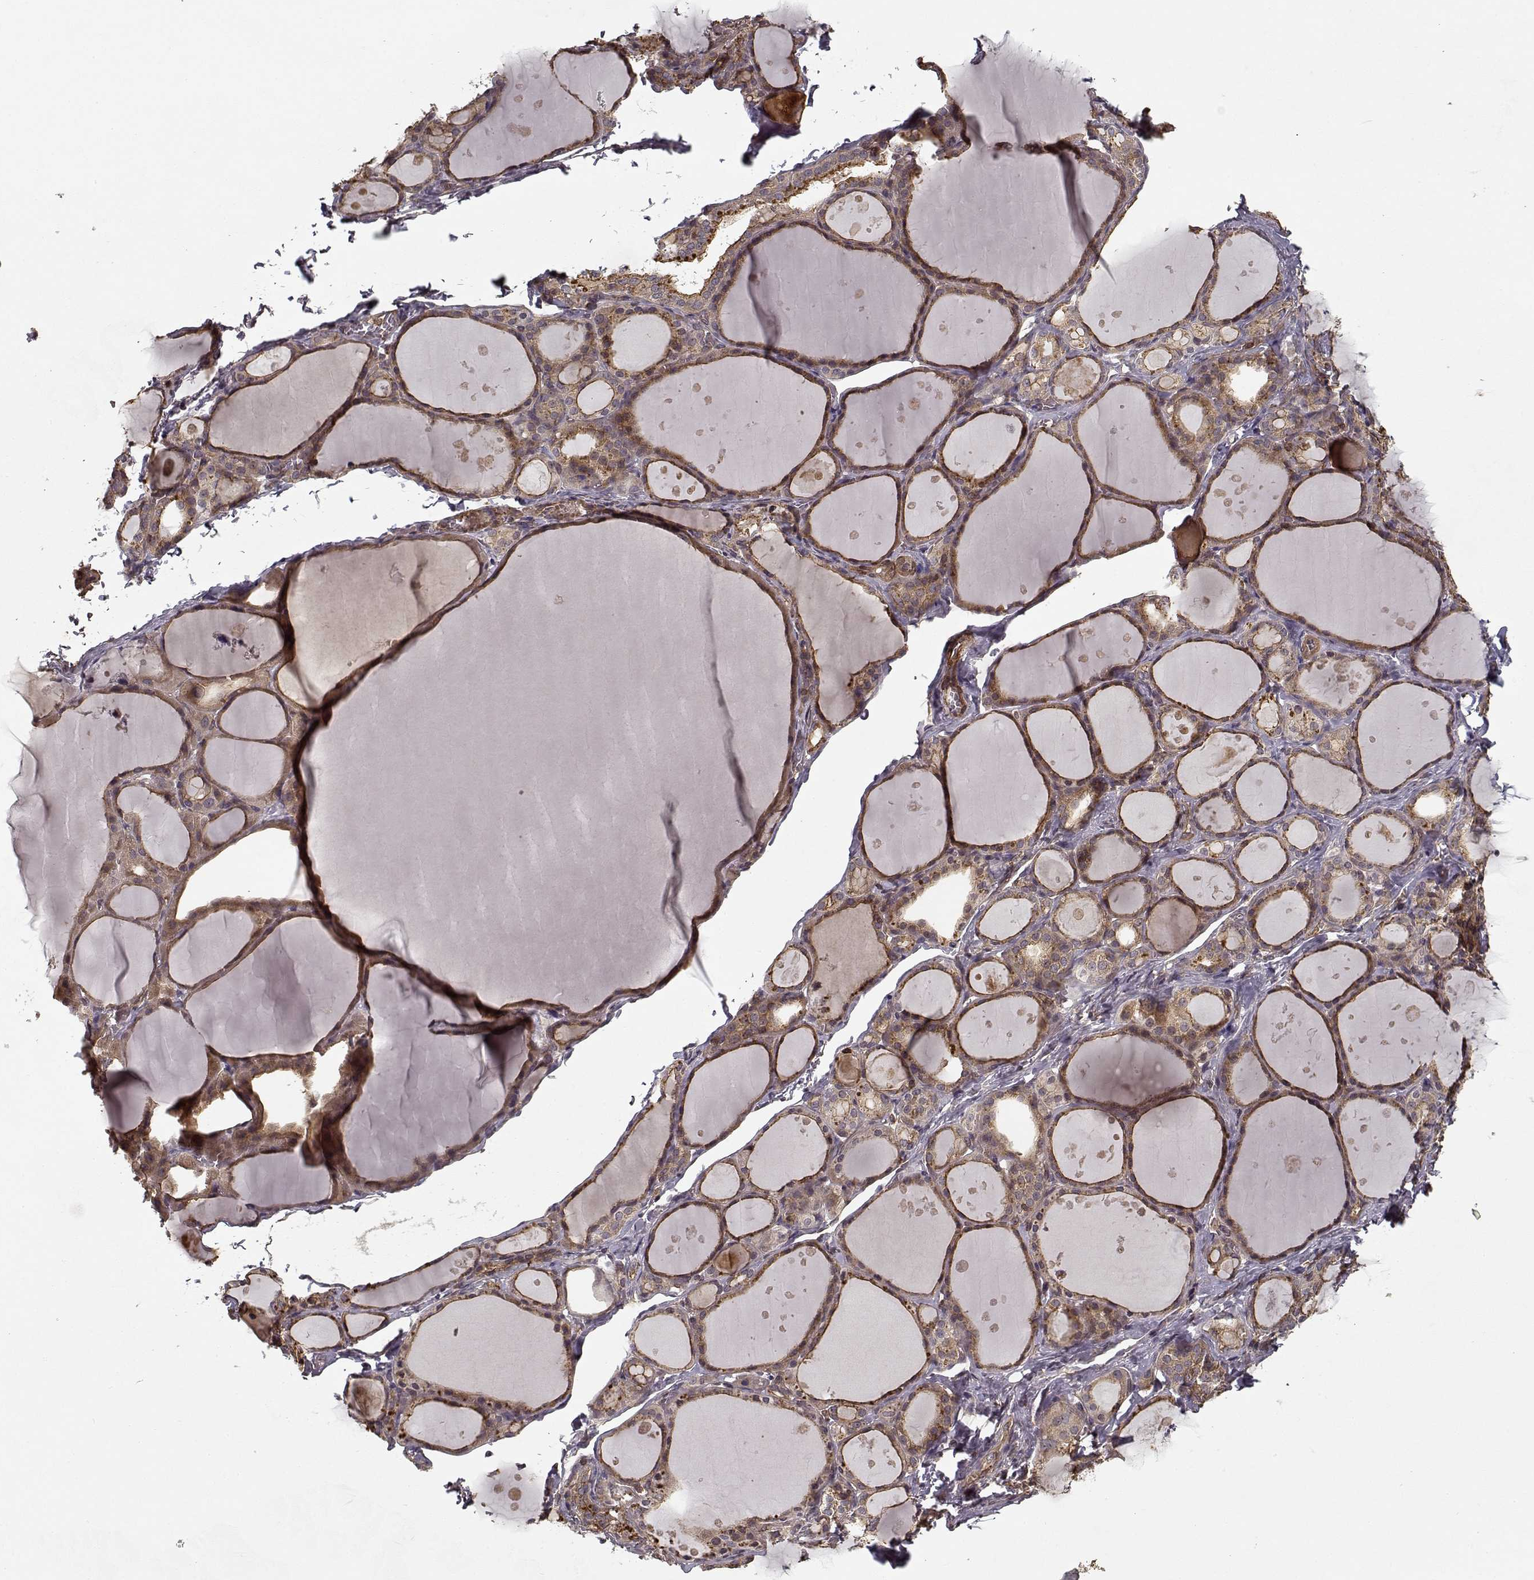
{"staining": {"intensity": "strong", "quantity": ">75%", "location": "cytoplasmic/membranous"}, "tissue": "thyroid gland", "cell_type": "Glandular cells", "image_type": "normal", "snomed": [{"axis": "morphology", "description": "Normal tissue, NOS"}, {"axis": "topography", "description": "Thyroid gland"}], "caption": "Glandular cells reveal strong cytoplasmic/membranous staining in about >75% of cells in unremarkable thyroid gland.", "gene": "PPP1R12A", "patient": {"sex": "male", "age": 68}}